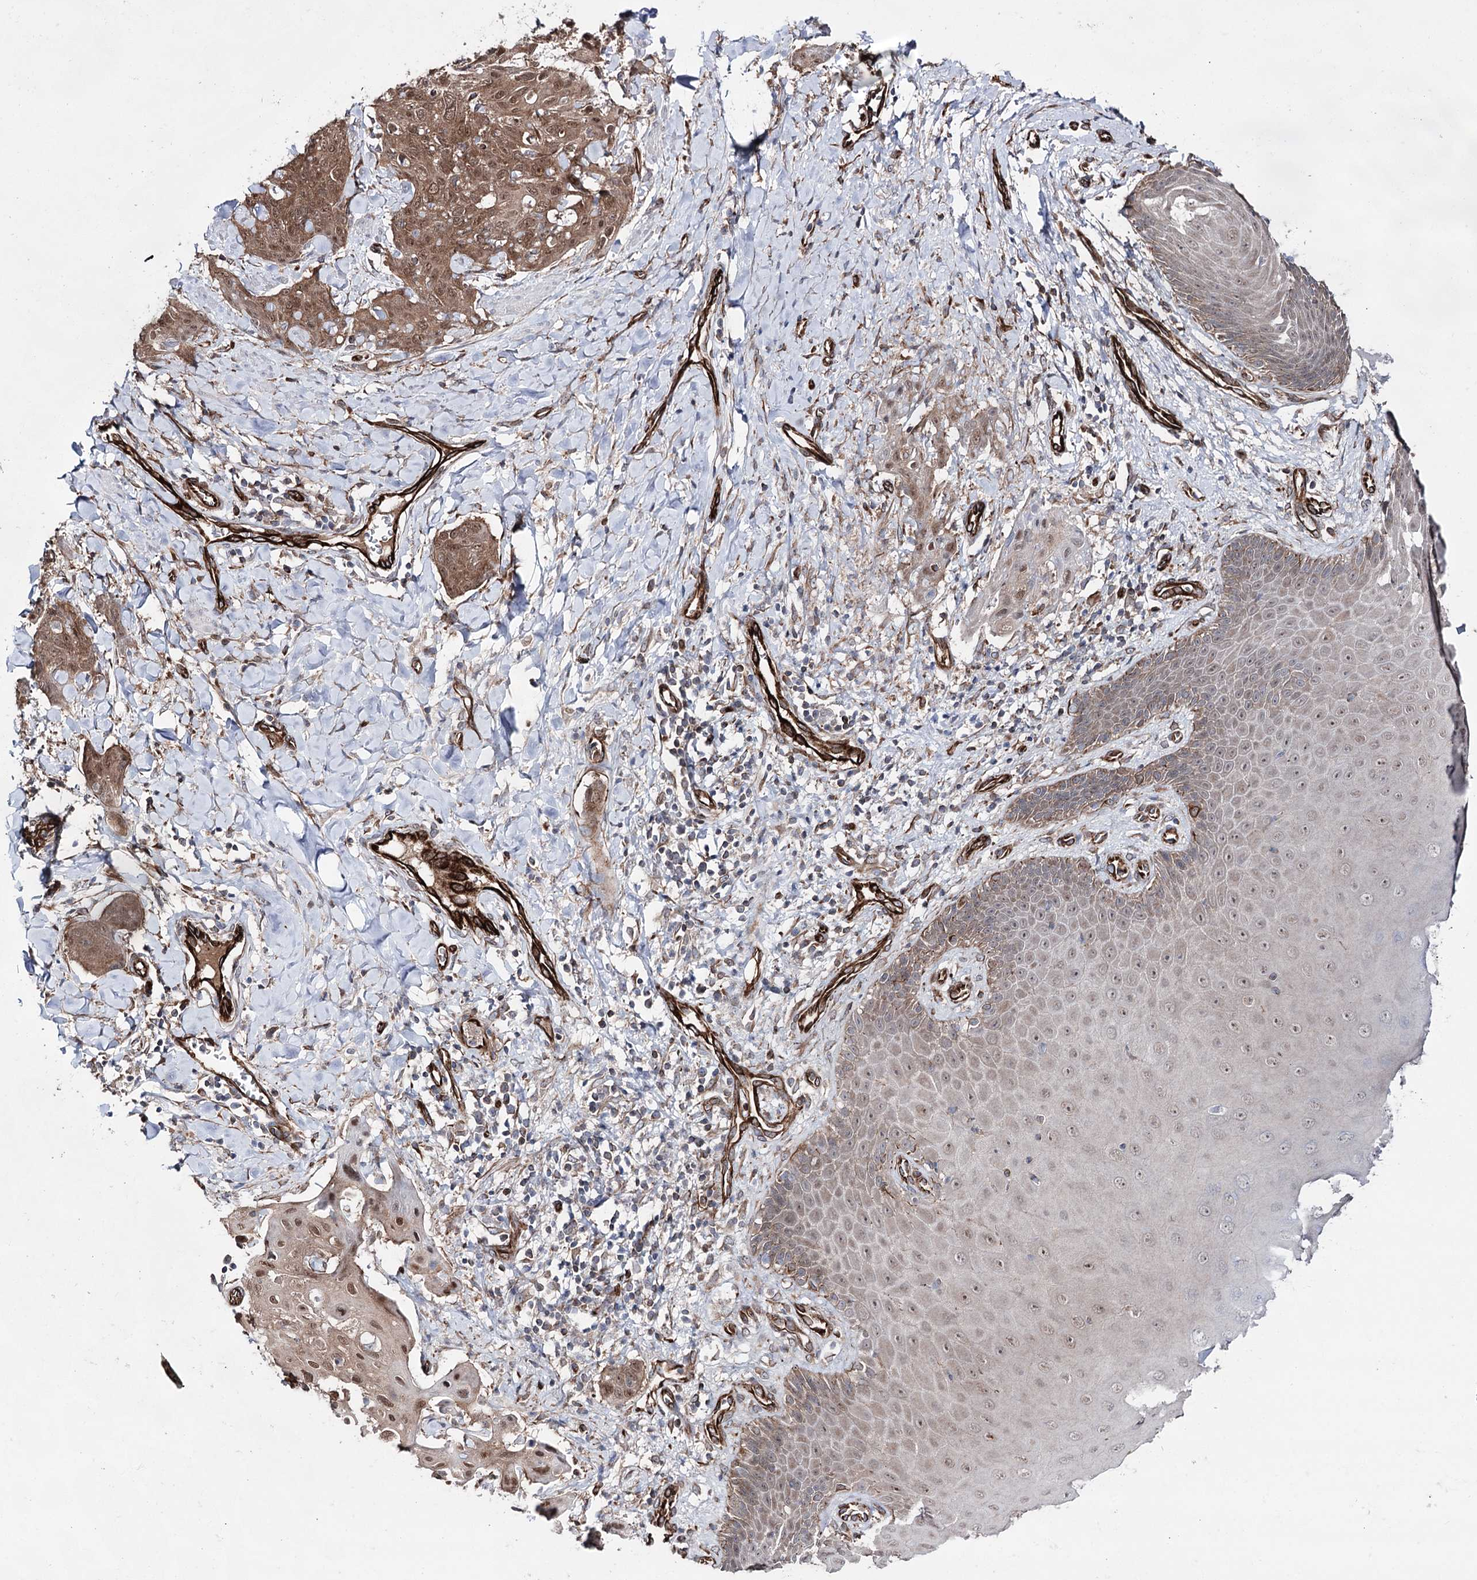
{"staining": {"intensity": "moderate", "quantity": ">75%", "location": "cytoplasmic/membranous,nuclear"}, "tissue": "skin cancer", "cell_type": "Tumor cells", "image_type": "cancer", "snomed": [{"axis": "morphology", "description": "Squamous cell carcinoma, NOS"}, {"axis": "topography", "description": "Skin"}, {"axis": "topography", "description": "Vulva"}], "caption": "Protein positivity by IHC shows moderate cytoplasmic/membranous and nuclear positivity in approximately >75% of tumor cells in skin cancer (squamous cell carcinoma). The protein is stained brown, and the nuclei are stained in blue (DAB IHC with brightfield microscopy, high magnification).", "gene": "MIB1", "patient": {"sex": "female", "age": 85}}